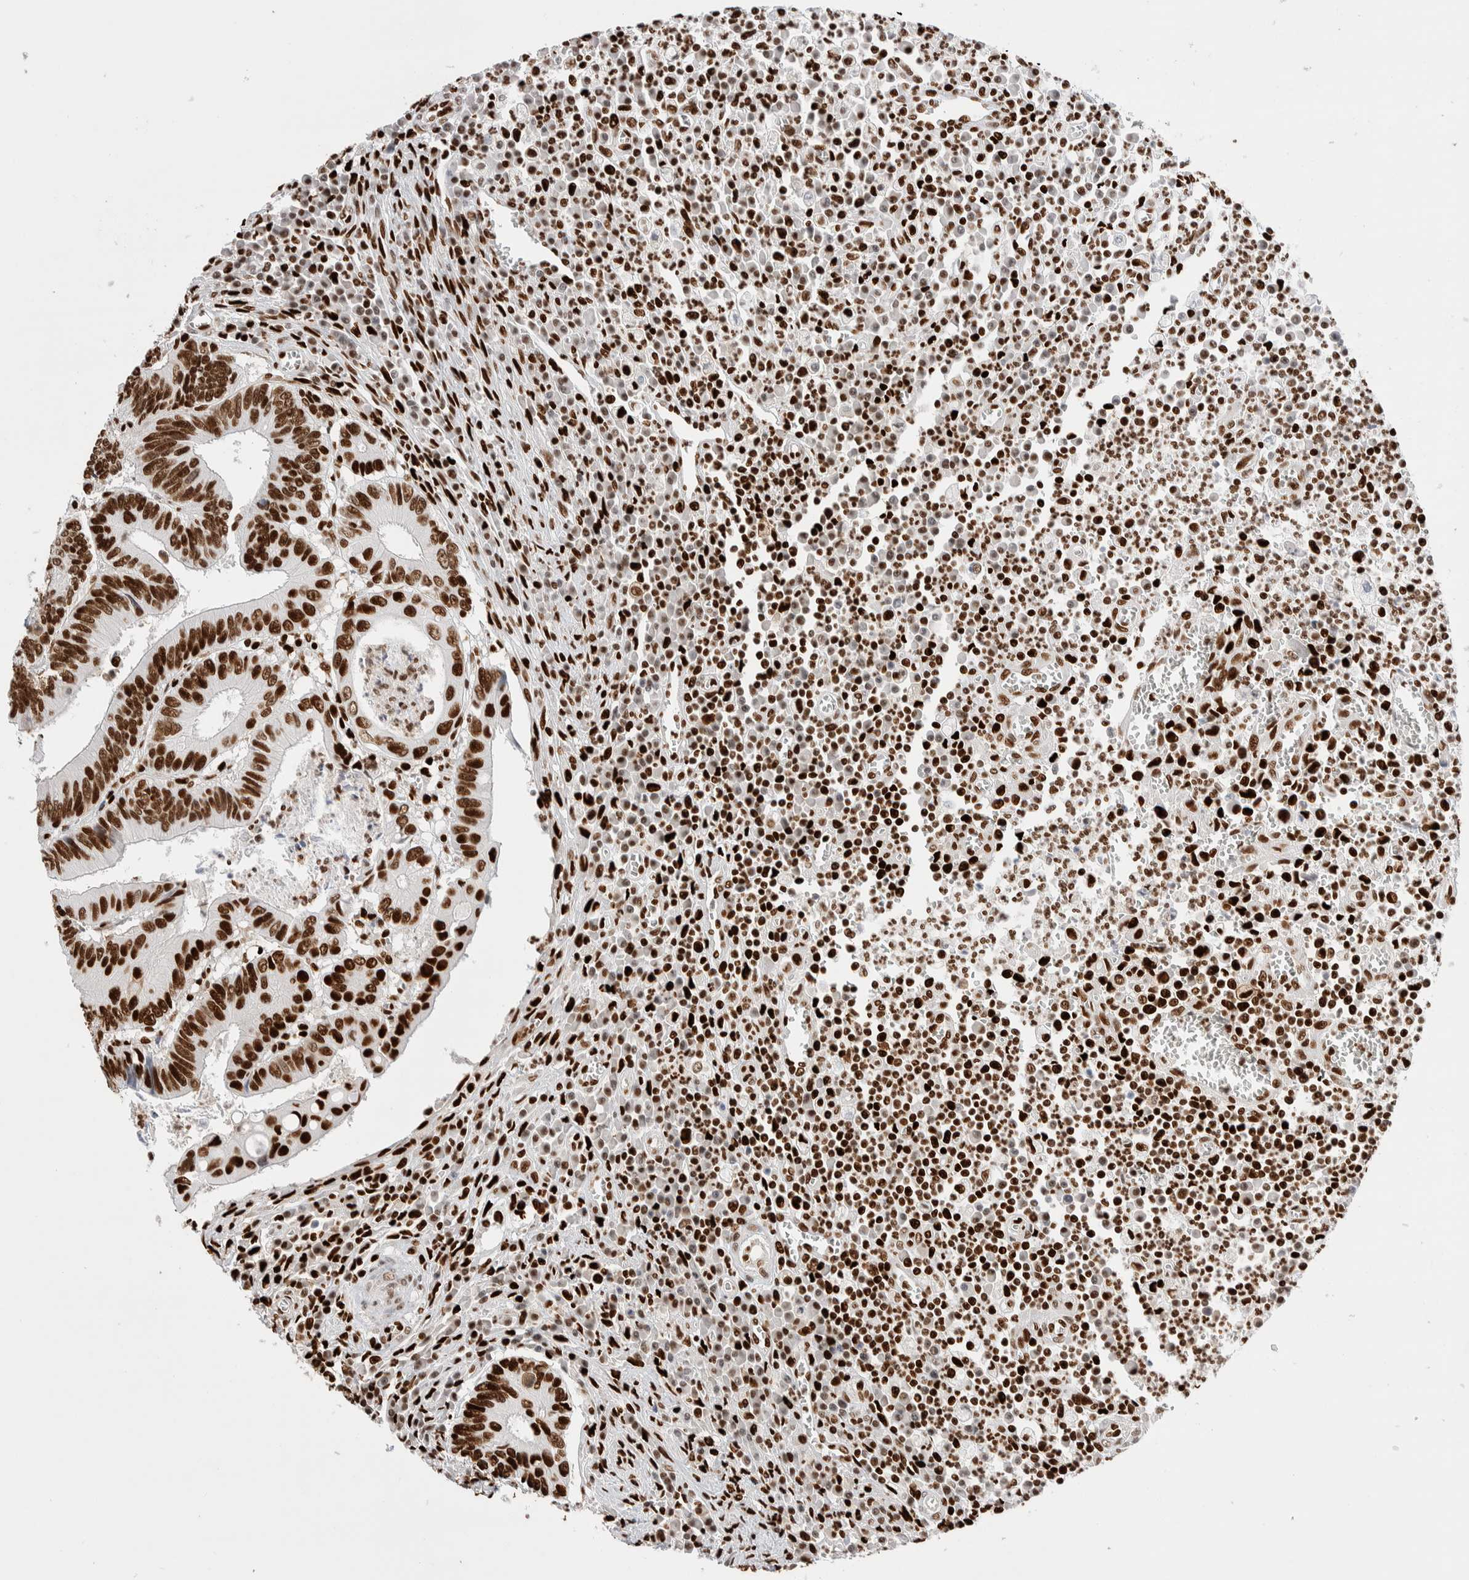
{"staining": {"intensity": "strong", "quantity": ">75%", "location": "nuclear"}, "tissue": "colorectal cancer", "cell_type": "Tumor cells", "image_type": "cancer", "snomed": [{"axis": "morphology", "description": "Inflammation, NOS"}, {"axis": "morphology", "description": "Adenocarcinoma, NOS"}, {"axis": "topography", "description": "Colon"}], "caption": "The image displays a brown stain indicating the presence of a protein in the nuclear of tumor cells in colorectal cancer (adenocarcinoma).", "gene": "RNASEK-C17orf49", "patient": {"sex": "male", "age": 72}}